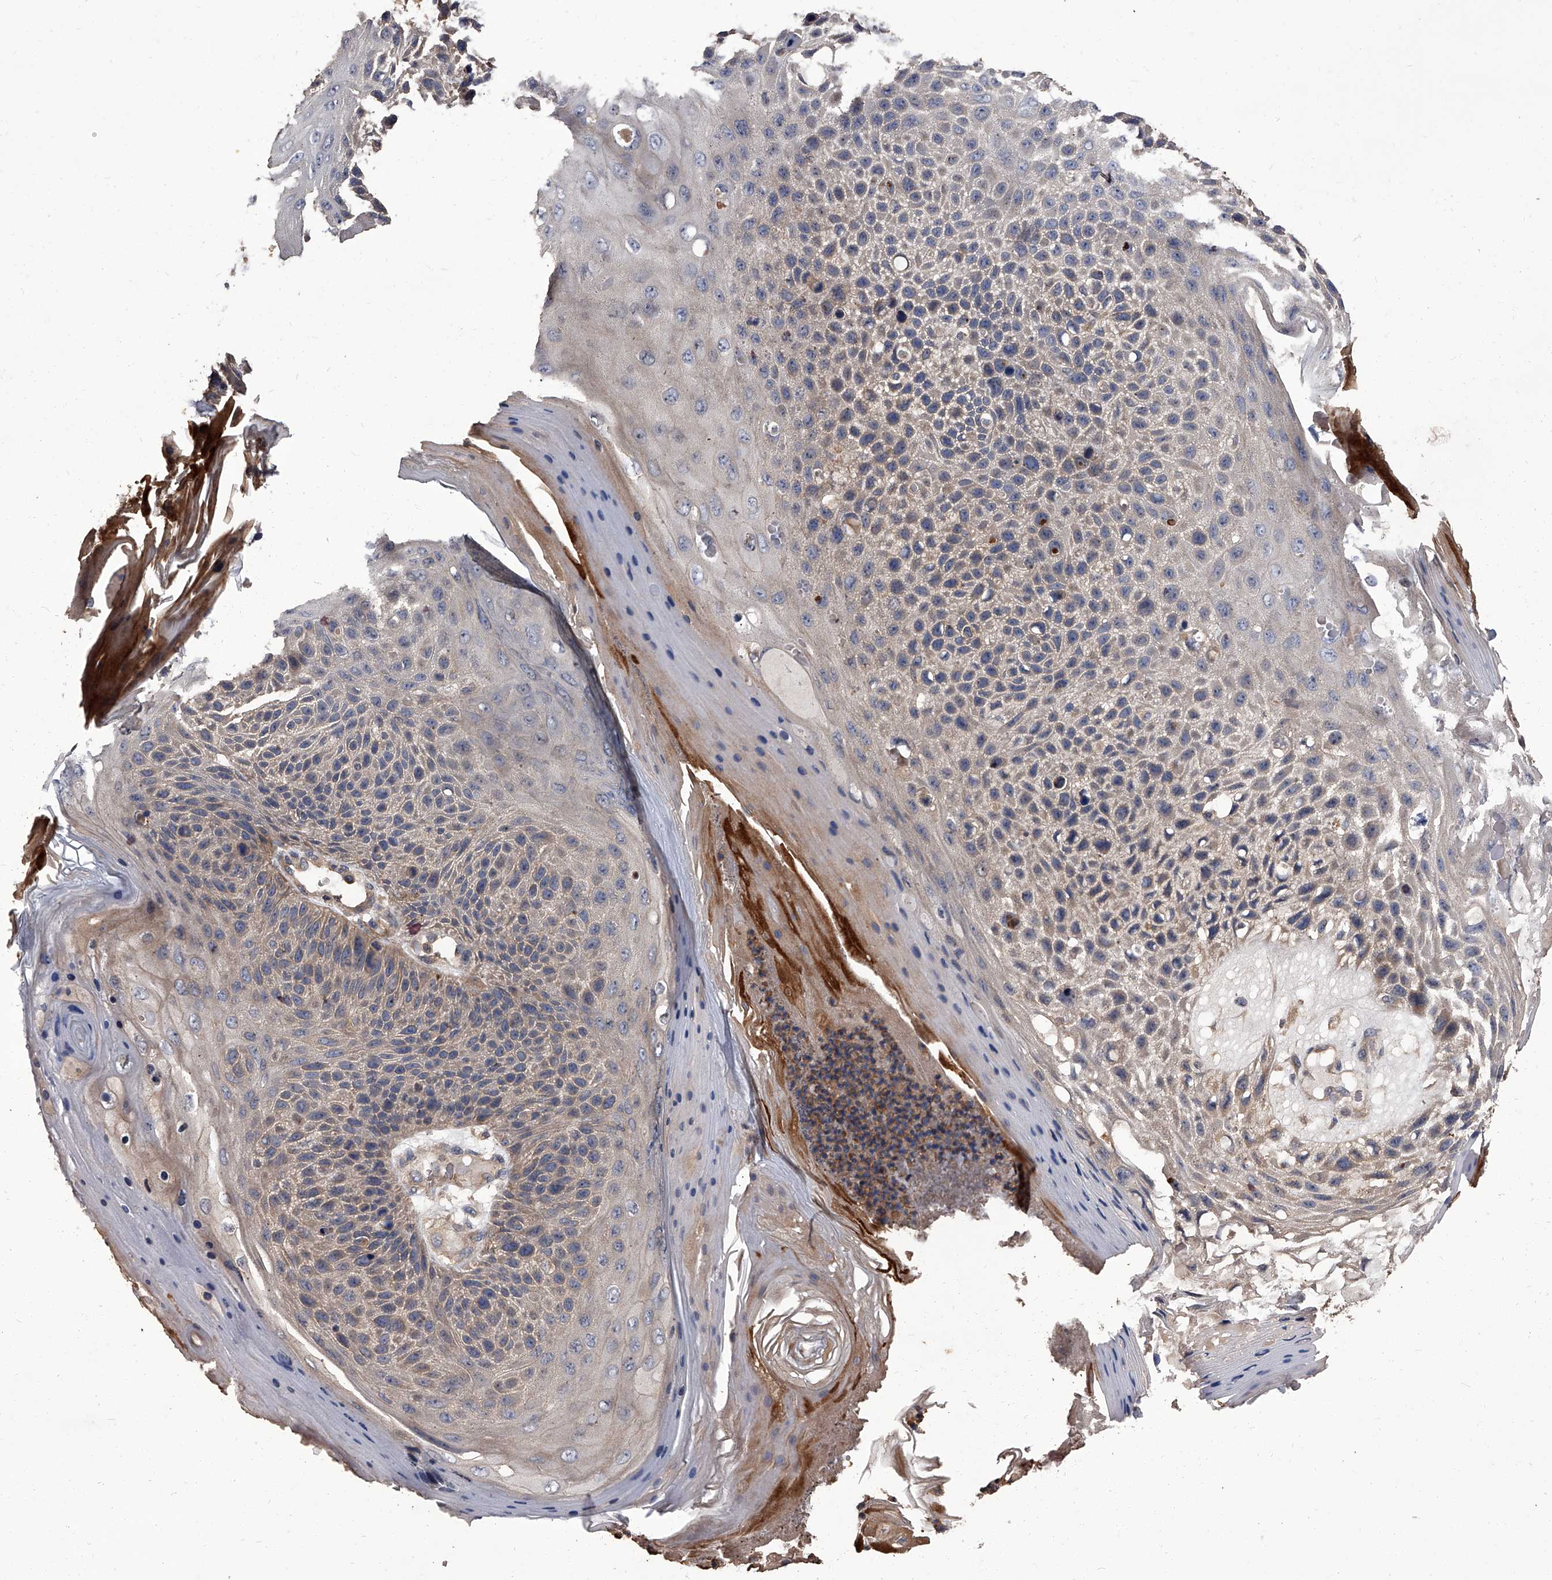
{"staining": {"intensity": "weak", "quantity": "<25%", "location": "cytoplasmic/membranous"}, "tissue": "skin cancer", "cell_type": "Tumor cells", "image_type": "cancer", "snomed": [{"axis": "morphology", "description": "Squamous cell carcinoma, NOS"}, {"axis": "topography", "description": "Skin"}], "caption": "An image of human squamous cell carcinoma (skin) is negative for staining in tumor cells.", "gene": "STK36", "patient": {"sex": "female", "age": 88}}